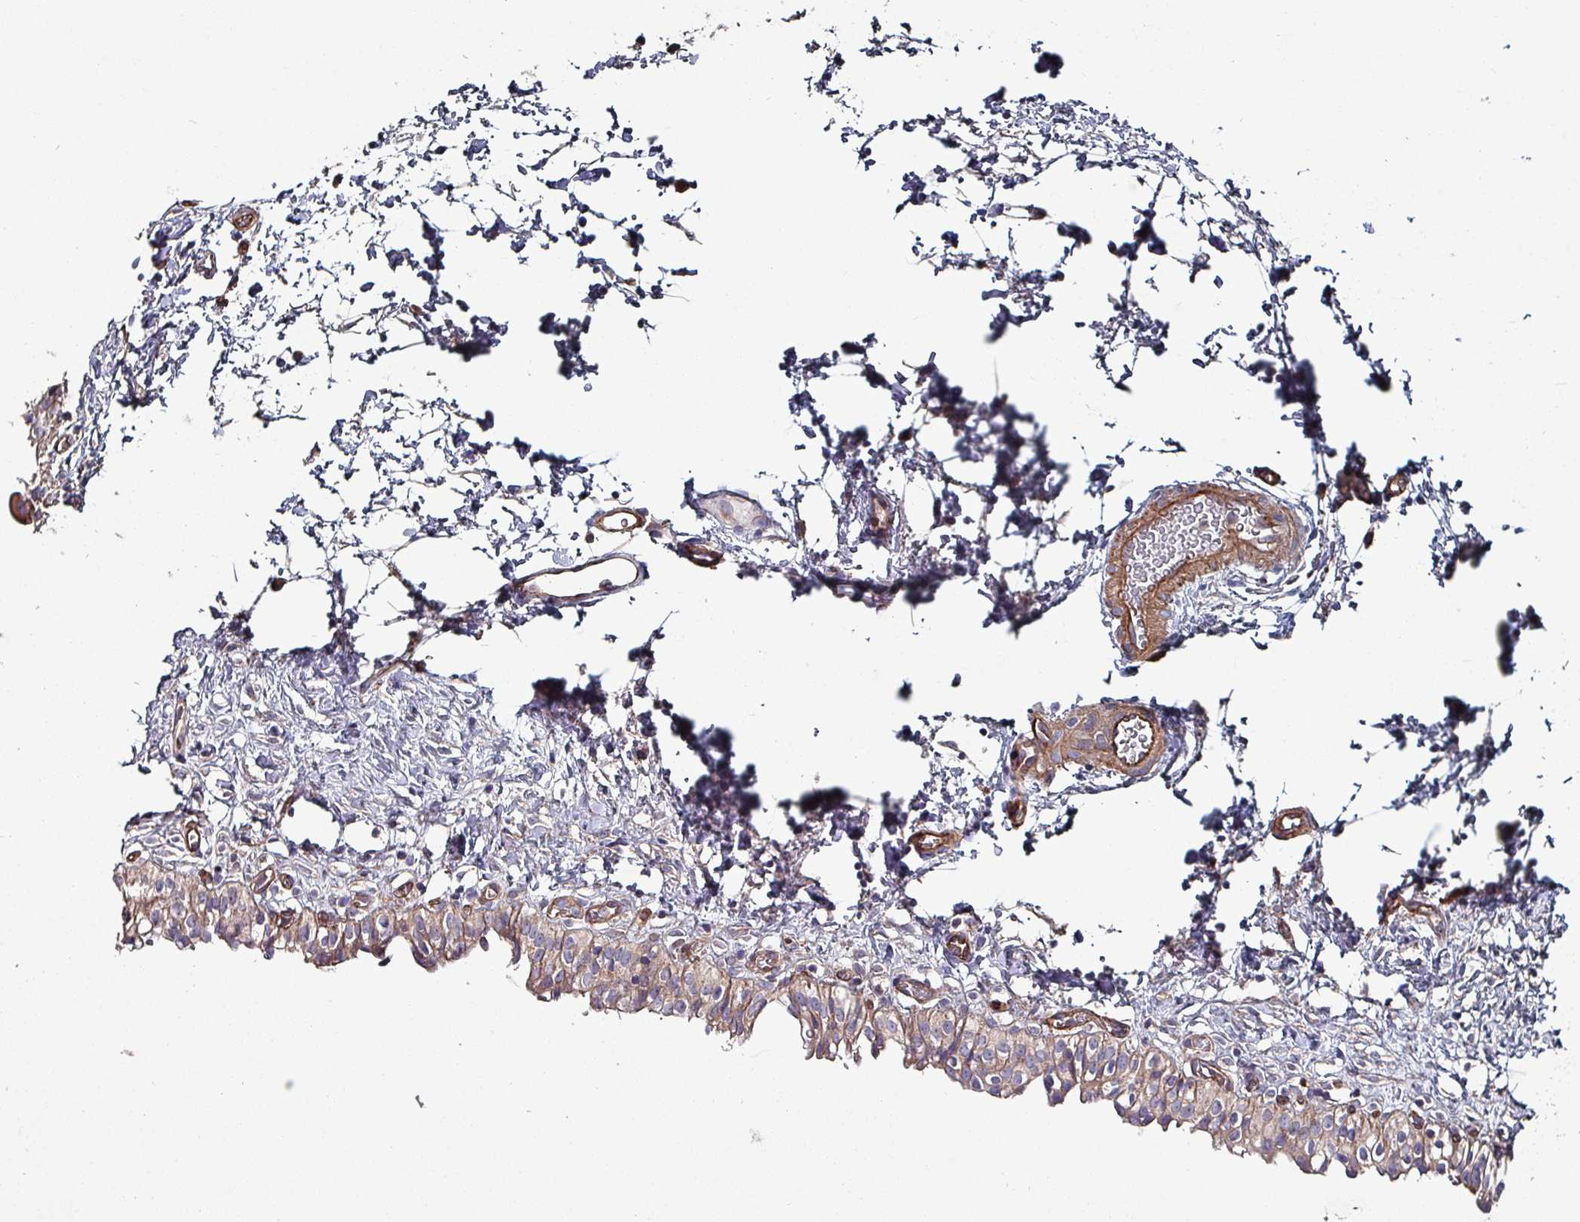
{"staining": {"intensity": "moderate", "quantity": "25%-75%", "location": "cytoplasmic/membranous"}, "tissue": "urinary bladder", "cell_type": "Urothelial cells", "image_type": "normal", "snomed": [{"axis": "morphology", "description": "Normal tissue, NOS"}, {"axis": "topography", "description": "Urinary bladder"}], "caption": "Urinary bladder stained with a brown dye displays moderate cytoplasmic/membranous positive positivity in about 25%-75% of urothelial cells.", "gene": "ANO10", "patient": {"sex": "male", "age": 51}}